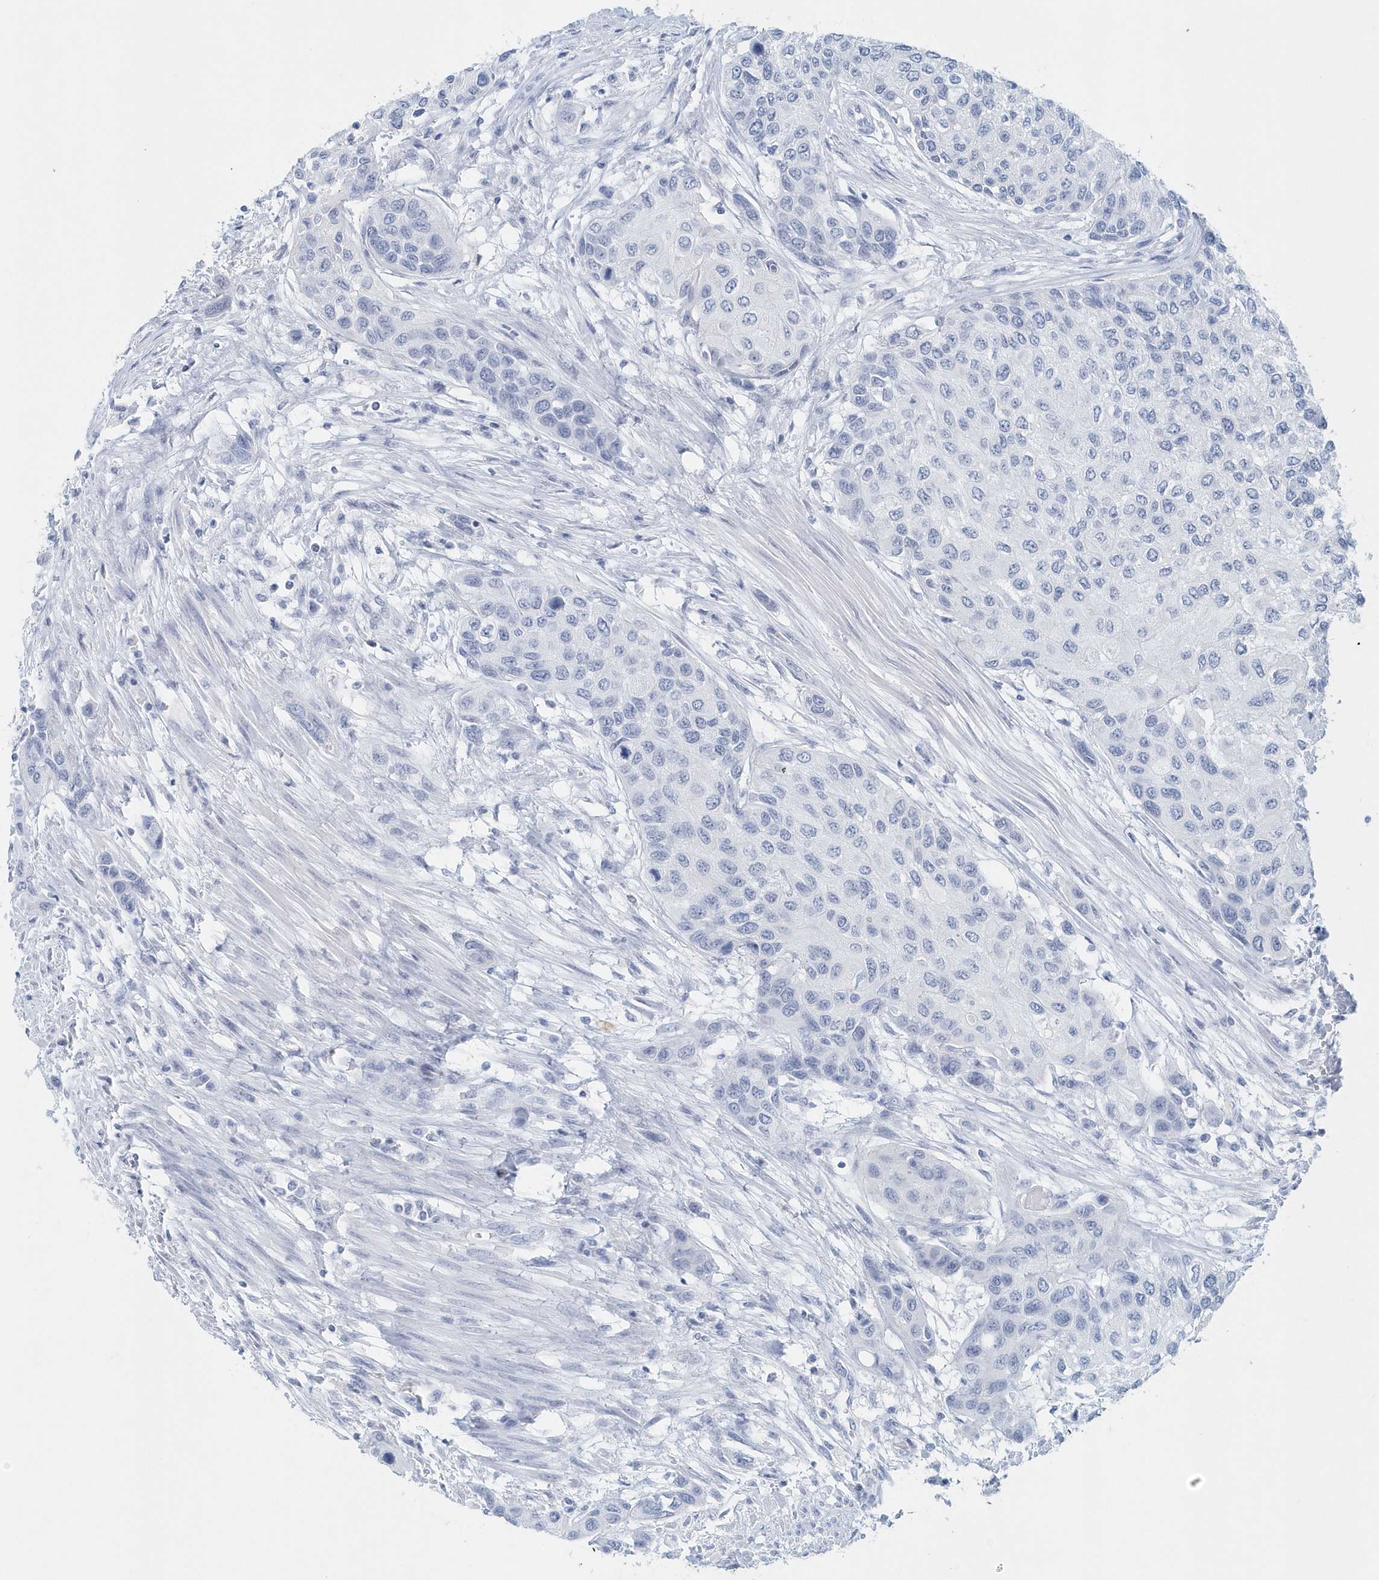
{"staining": {"intensity": "negative", "quantity": "none", "location": "none"}, "tissue": "urothelial cancer", "cell_type": "Tumor cells", "image_type": "cancer", "snomed": [{"axis": "morphology", "description": "Normal tissue, NOS"}, {"axis": "morphology", "description": "Urothelial carcinoma, High grade"}, {"axis": "topography", "description": "Vascular tissue"}, {"axis": "topography", "description": "Urinary bladder"}], "caption": "The image shows no significant staining in tumor cells of urothelial cancer.", "gene": "PTPRO", "patient": {"sex": "female", "age": 56}}